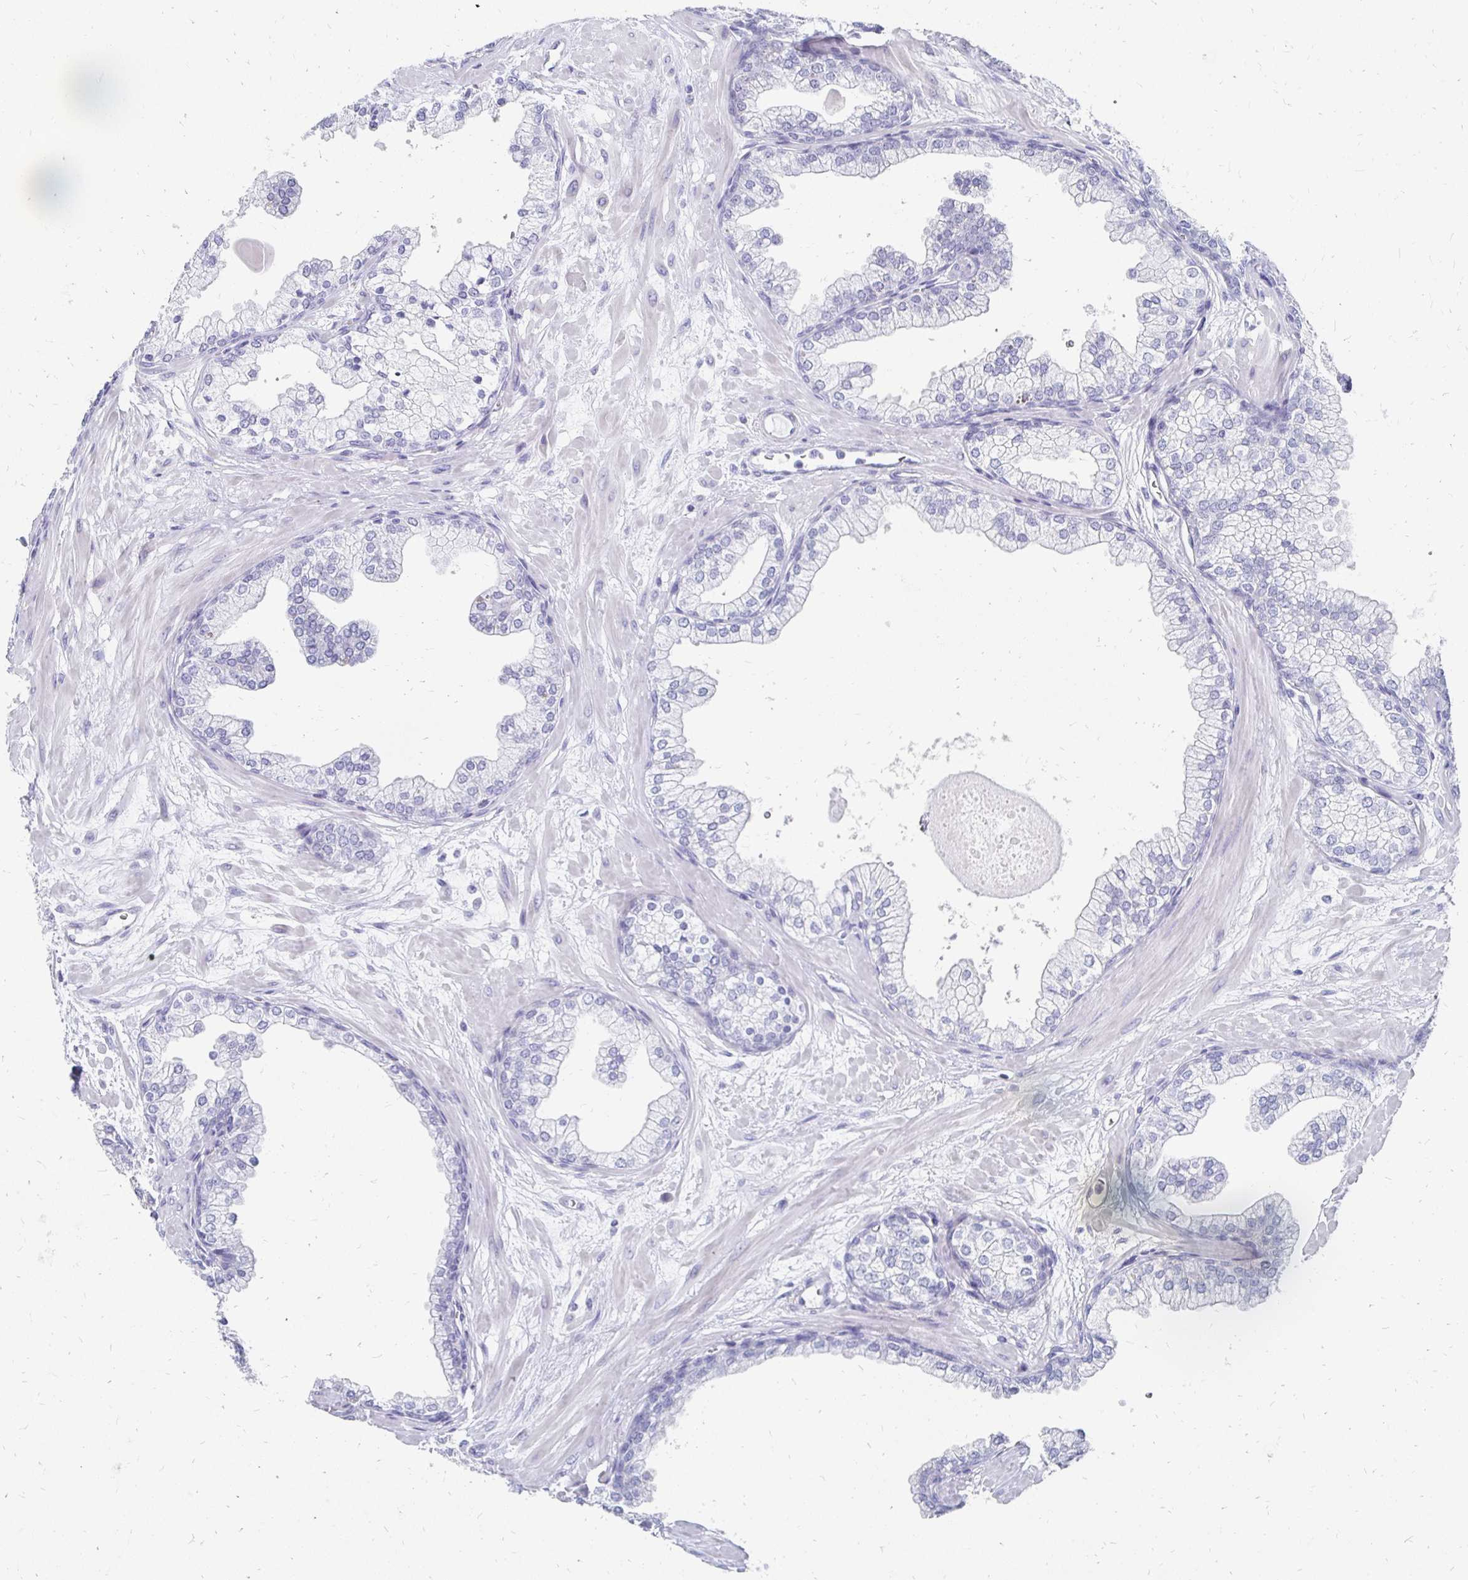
{"staining": {"intensity": "negative", "quantity": "none", "location": "none"}, "tissue": "prostate", "cell_type": "Glandular cells", "image_type": "normal", "snomed": [{"axis": "morphology", "description": "Normal tissue, NOS"}, {"axis": "topography", "description": "Prostate"}, {"axis": "topography", "description": "Peripheral nerve tissue"}], "caption": "High magnification brightfield microscopy of normal prostate stained with DAB (brown) and counterstained with hematoxylin (blue): glandular cells show no significant positivity. (DAB IHC with hematoxylin counter stain).", "gene": "SYCP3", "patient": {"sex": "male", "age": 61}}